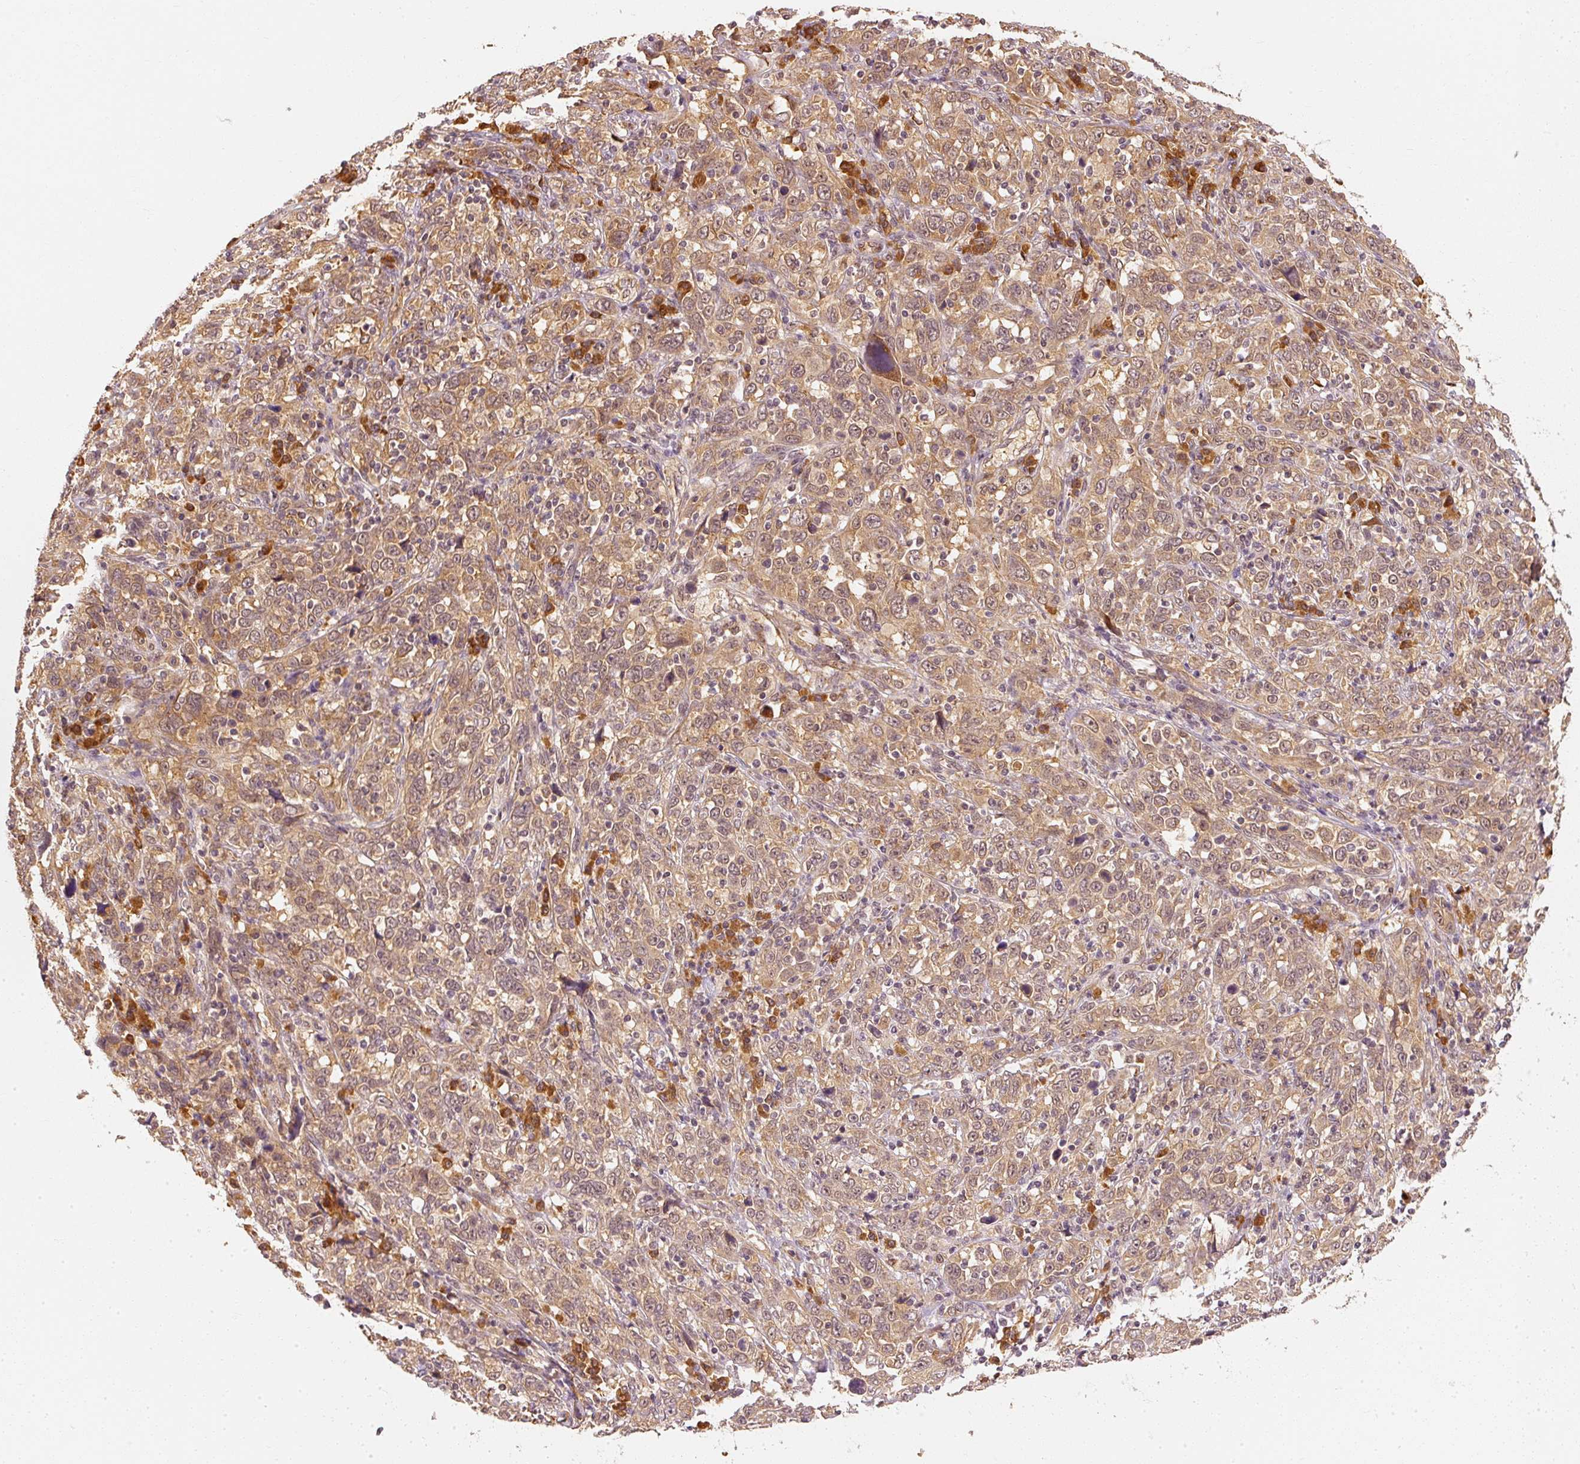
{"staining": {"intensity": "moderate", "quantity": ">75%", "location": "cytoplasmic/membranous"}, "tissue": "cervical cancer", "cell_type": "Tumor cells", "image_type": "cancer", "snomed": [{"axis": "morphology", "description": "Squamous cell carcinoma, NOS"}, {"axis": "topography", "description": "Cervix"}], "caption": "High-magnification brightfield microscopy of cervical squamous cell carcinoma stained with DAB (brown) and counterstained with hematoxylin (blue). tumor cells exhibit moderate cytoplasmic/membranous expression is seen in approximately>75% of cells. (Brightfield microscopy of DAB IHC at high magnification).", "gene": "EEF1A2", "patient": {"sex": "female", "age": 46}}